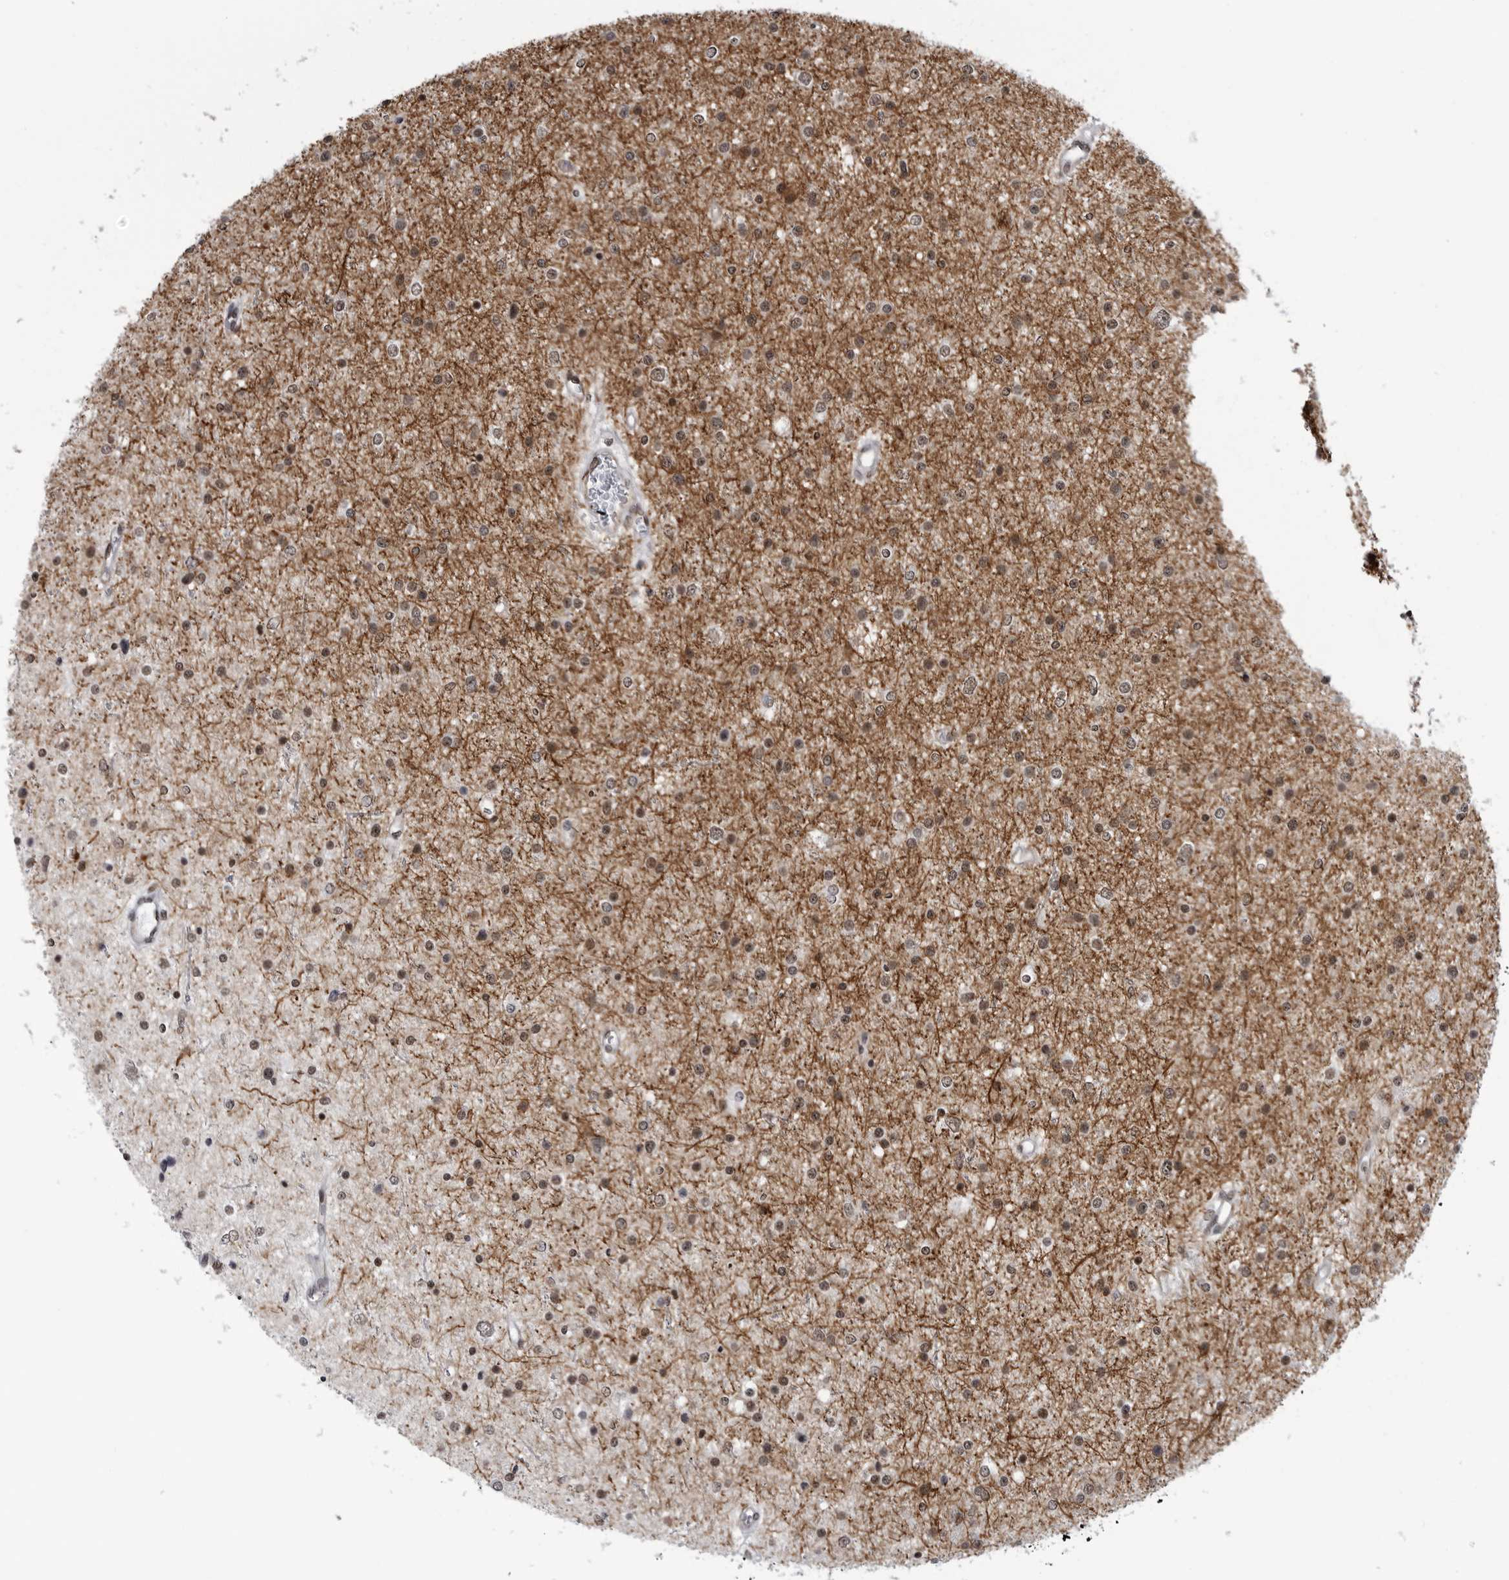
{"staining": {"intensity": "weak", "quantity": "<25%", "location": "nuclear"}, "tissue": "glioma", "cell_type": "Tumor cells", "image_type": "cancer", "snomed": [{"axis": "morphology", "description": "Glioma, malignant, Low grade"}, {"axis": "topography", "description": "Brain"}], "caption": "Protein analysis of malignant low-grade glioma exhibits no significant expression in tumor cells.", "gene": "RNF26", "patient": {"sex": "female", "age": 37}}